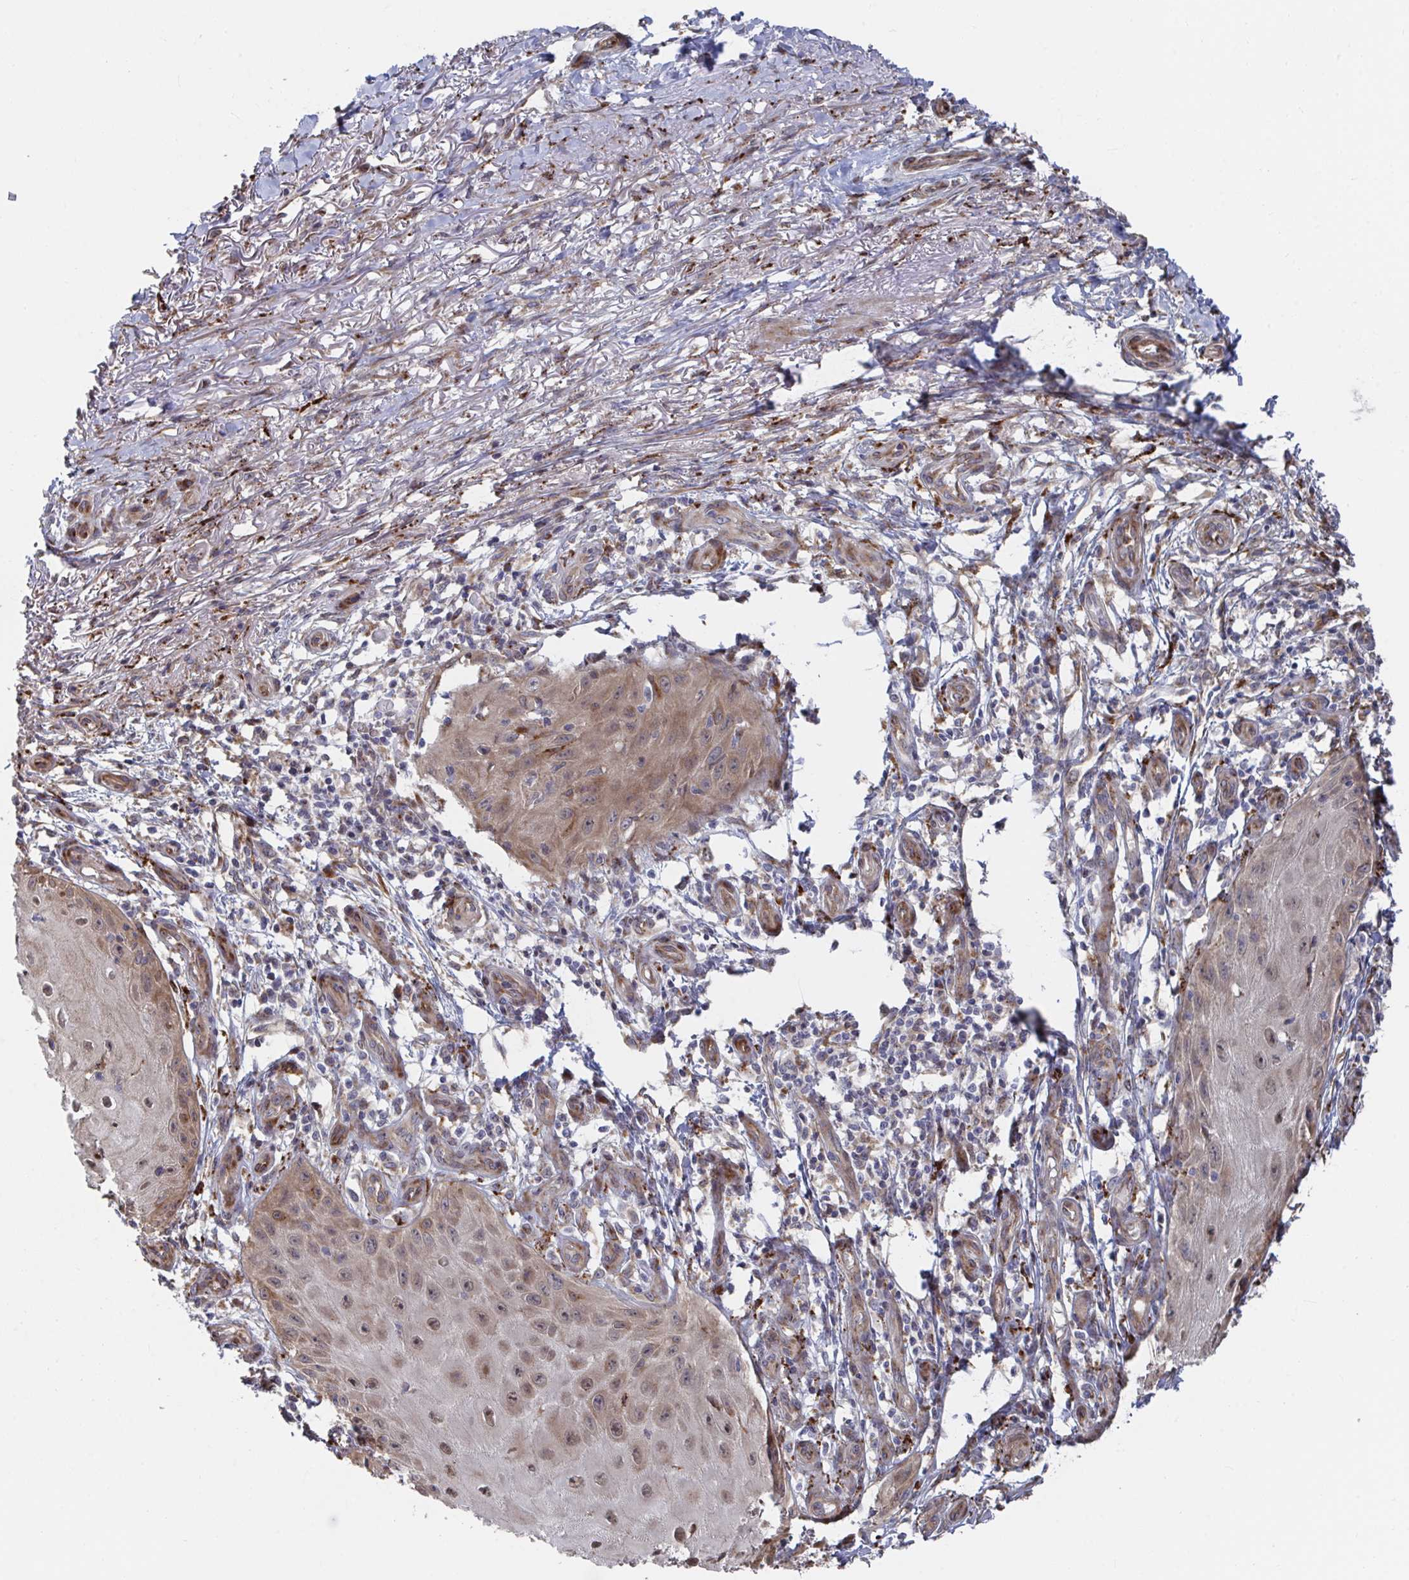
{"staining": {"intensity": "moderate", "quantity": "25%-75%", "location": "cytoplasmic/membranous,nuclear"}, "tissue": "skin cancer", "cell_type": "Tumor cells", "image_type": "cancer", "snomed": [{"axis": "morphology", "description": "Squamous cell carcinoma, NOS"}, {"axis": "topography", "description": "Skin"}], "caption": "Immunohistochemical staining of human skin squamous cell carcinoma exhibits medium levels of moderate cytoplasmic/membranous and nuclear staining in about 25%-75% of tumor cells. (brown staining indicates protein expression, while blue staining denotes nuclei).", "gene": "FJX1", "patient": {"sex": "female", "age": 77}}